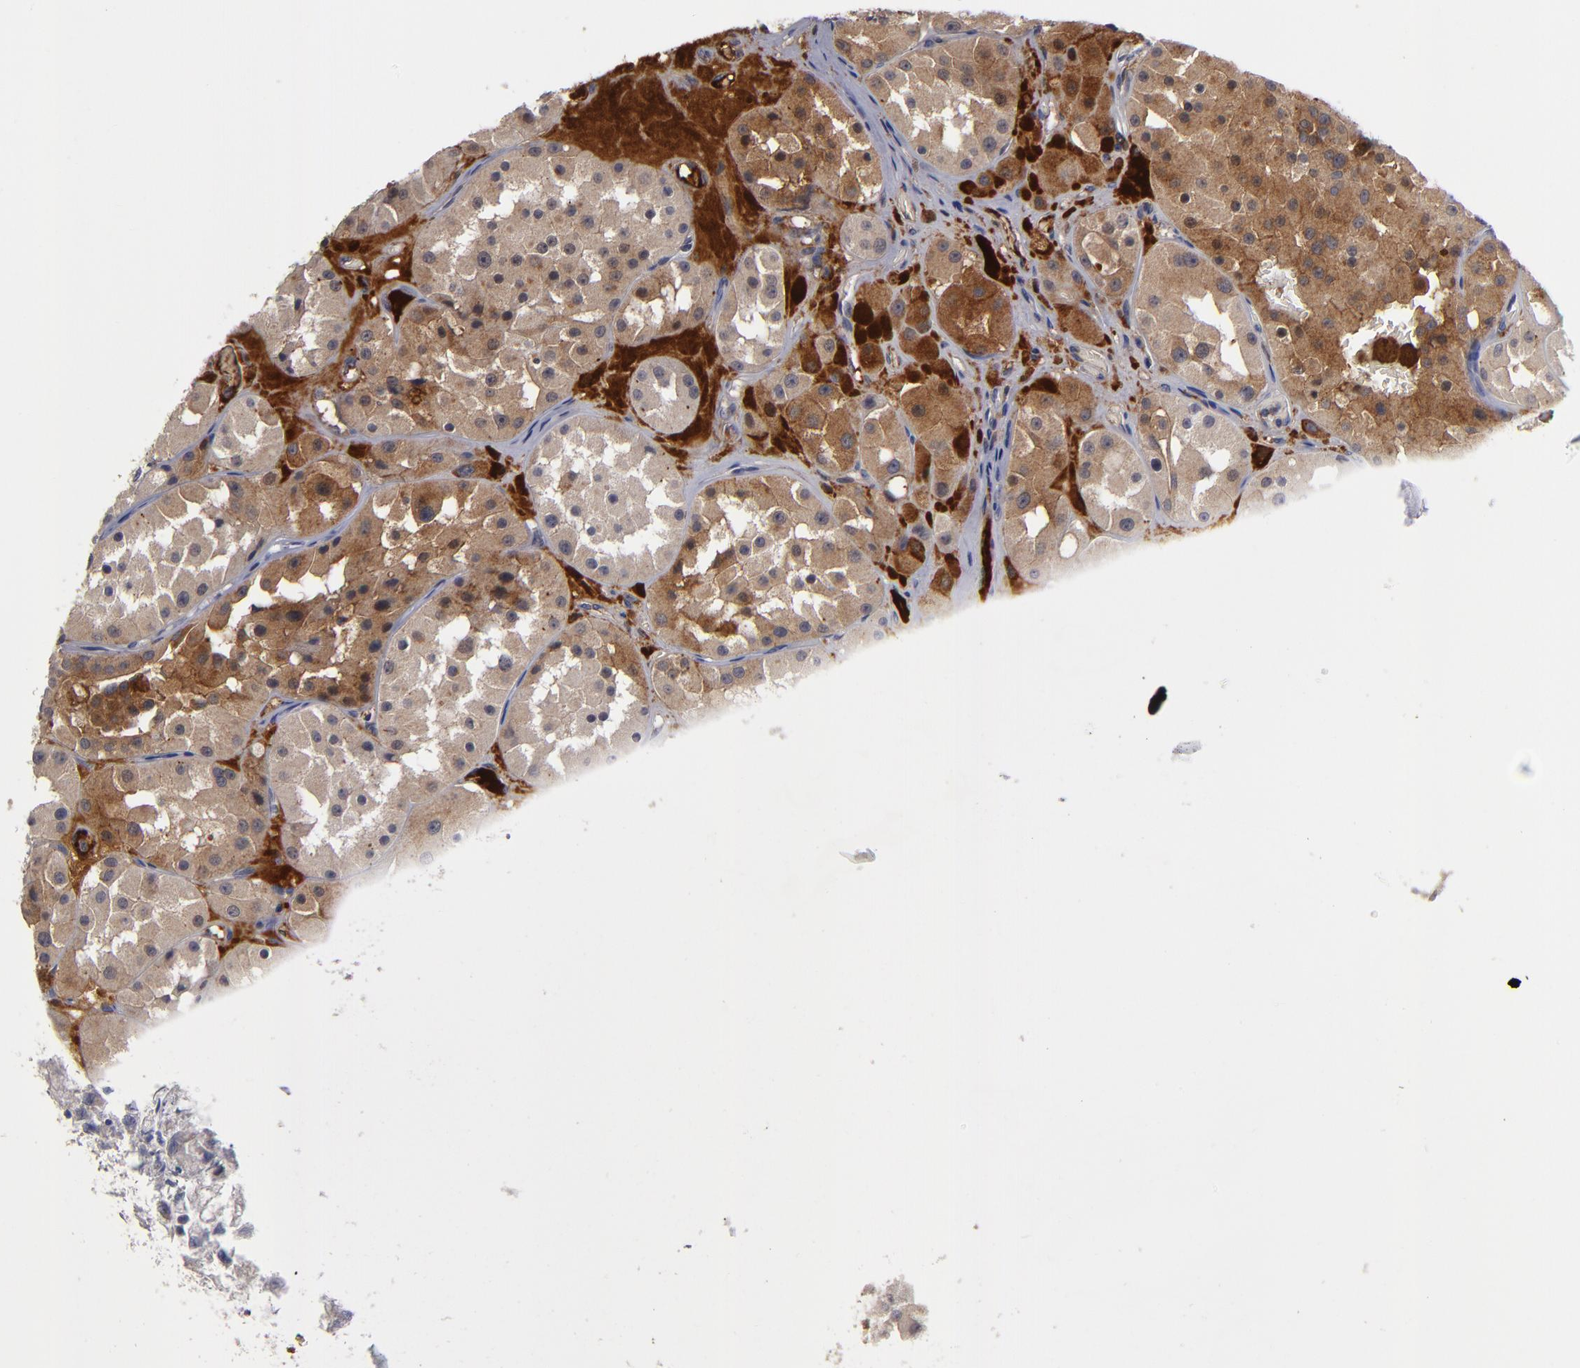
{"staining": {"intensity": "negative", "quantity": "none", "location": "none"}, "tissue": "renal cancer", "cell_type": "Tumor cells", "image_type": "cancer", "snomed": [{"axis": "morphology", "description": "Adenocarcinoma, uncertain malignant potential"}, {"axis": "topography", "description": "Kidney"}], "caption": "Immunohistochemistry micrograph of neoplastic tissue: human adenocarcinoma,  uncertain malignant potential (renal) stained with DAB (3,3'-diaminobenzidine) displays no significant protein staining in tumor cells.", "gene": "EXD2", "patient": {"sex": "male", "age": 63}}